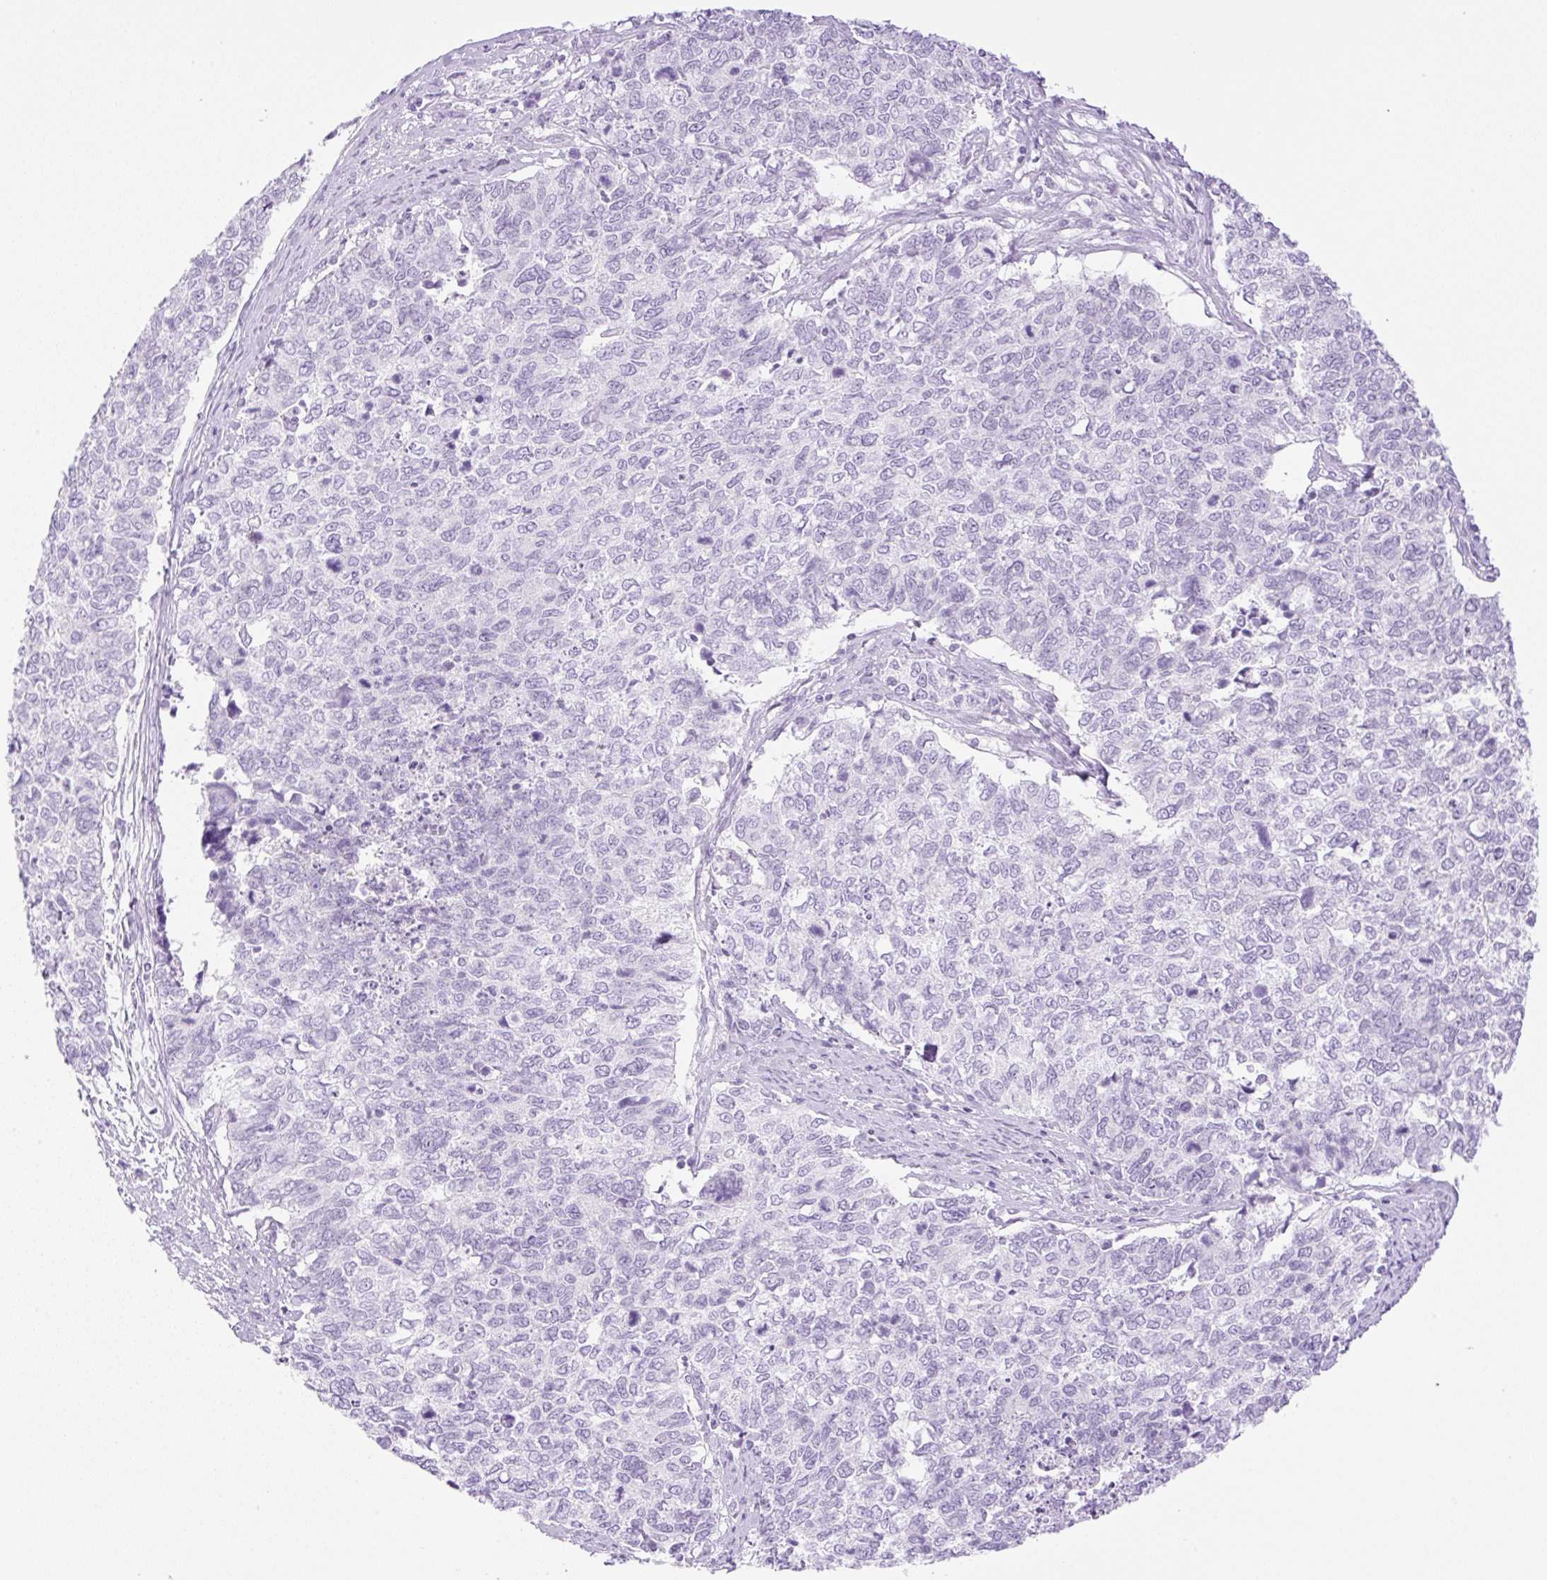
{"staining": {"intensity": "negative", "quantity": "none", "location": "none"}, "tissue": "cervical cancer", "cell_type": "Tumor cells", "image_type": "cancer", "snomed": [{"axis": "morphology", "description": "Adenocarcinoma, NOS"}, {"axis": "topography", "description": "Cervix"}], "caption": "The image exhibits no significant expression in tumor cells of cervical adenocarcinoma. The staining was performed using DAB (3,3'-diaminobenzidine) to visualize the protein expression in brown, while the nuclei were stained in blue with hematoxylin (Magnification: 20x).", "gene": "SPRR4", "patient": {"sex": "female", "age": 63}}